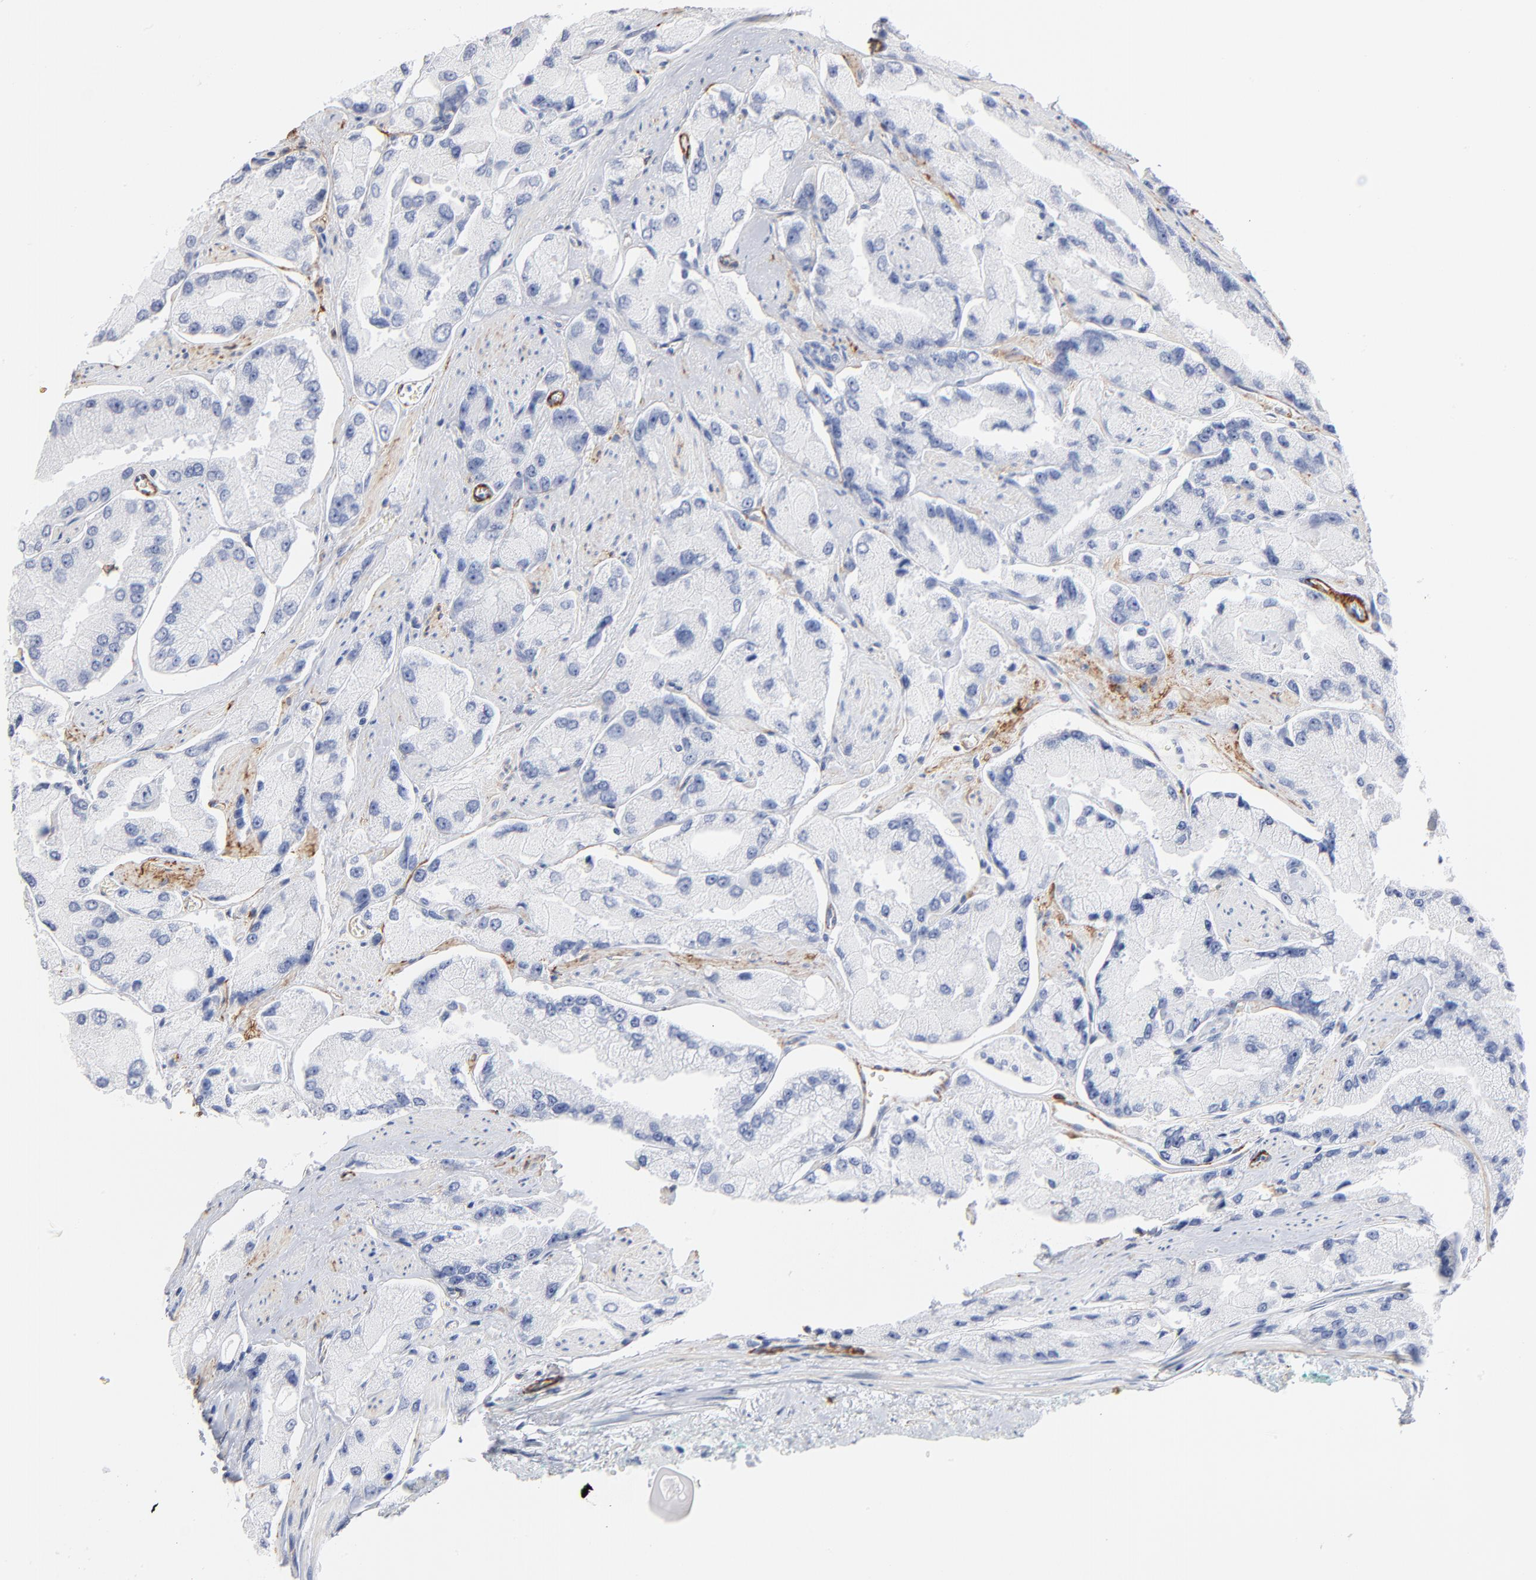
{"staining": {"intensity": "negative", "quantity": "none", "location": "none"}, "tissue": "prostate cancer", "cell_type": "Tumor cells", "image_type": "cancer", "snomed": [{"axis": "morphology", "description": "Adenocarcinoma, High grade"}, {"axis": "topography", "description": "Prostate"}], "caption": "Immunohistochemical staining of human prostate cancer demonstrates no significant expression in tumor cells.", "gene": "AGTR1", "patient": {"sex": "male", "age": 58}}